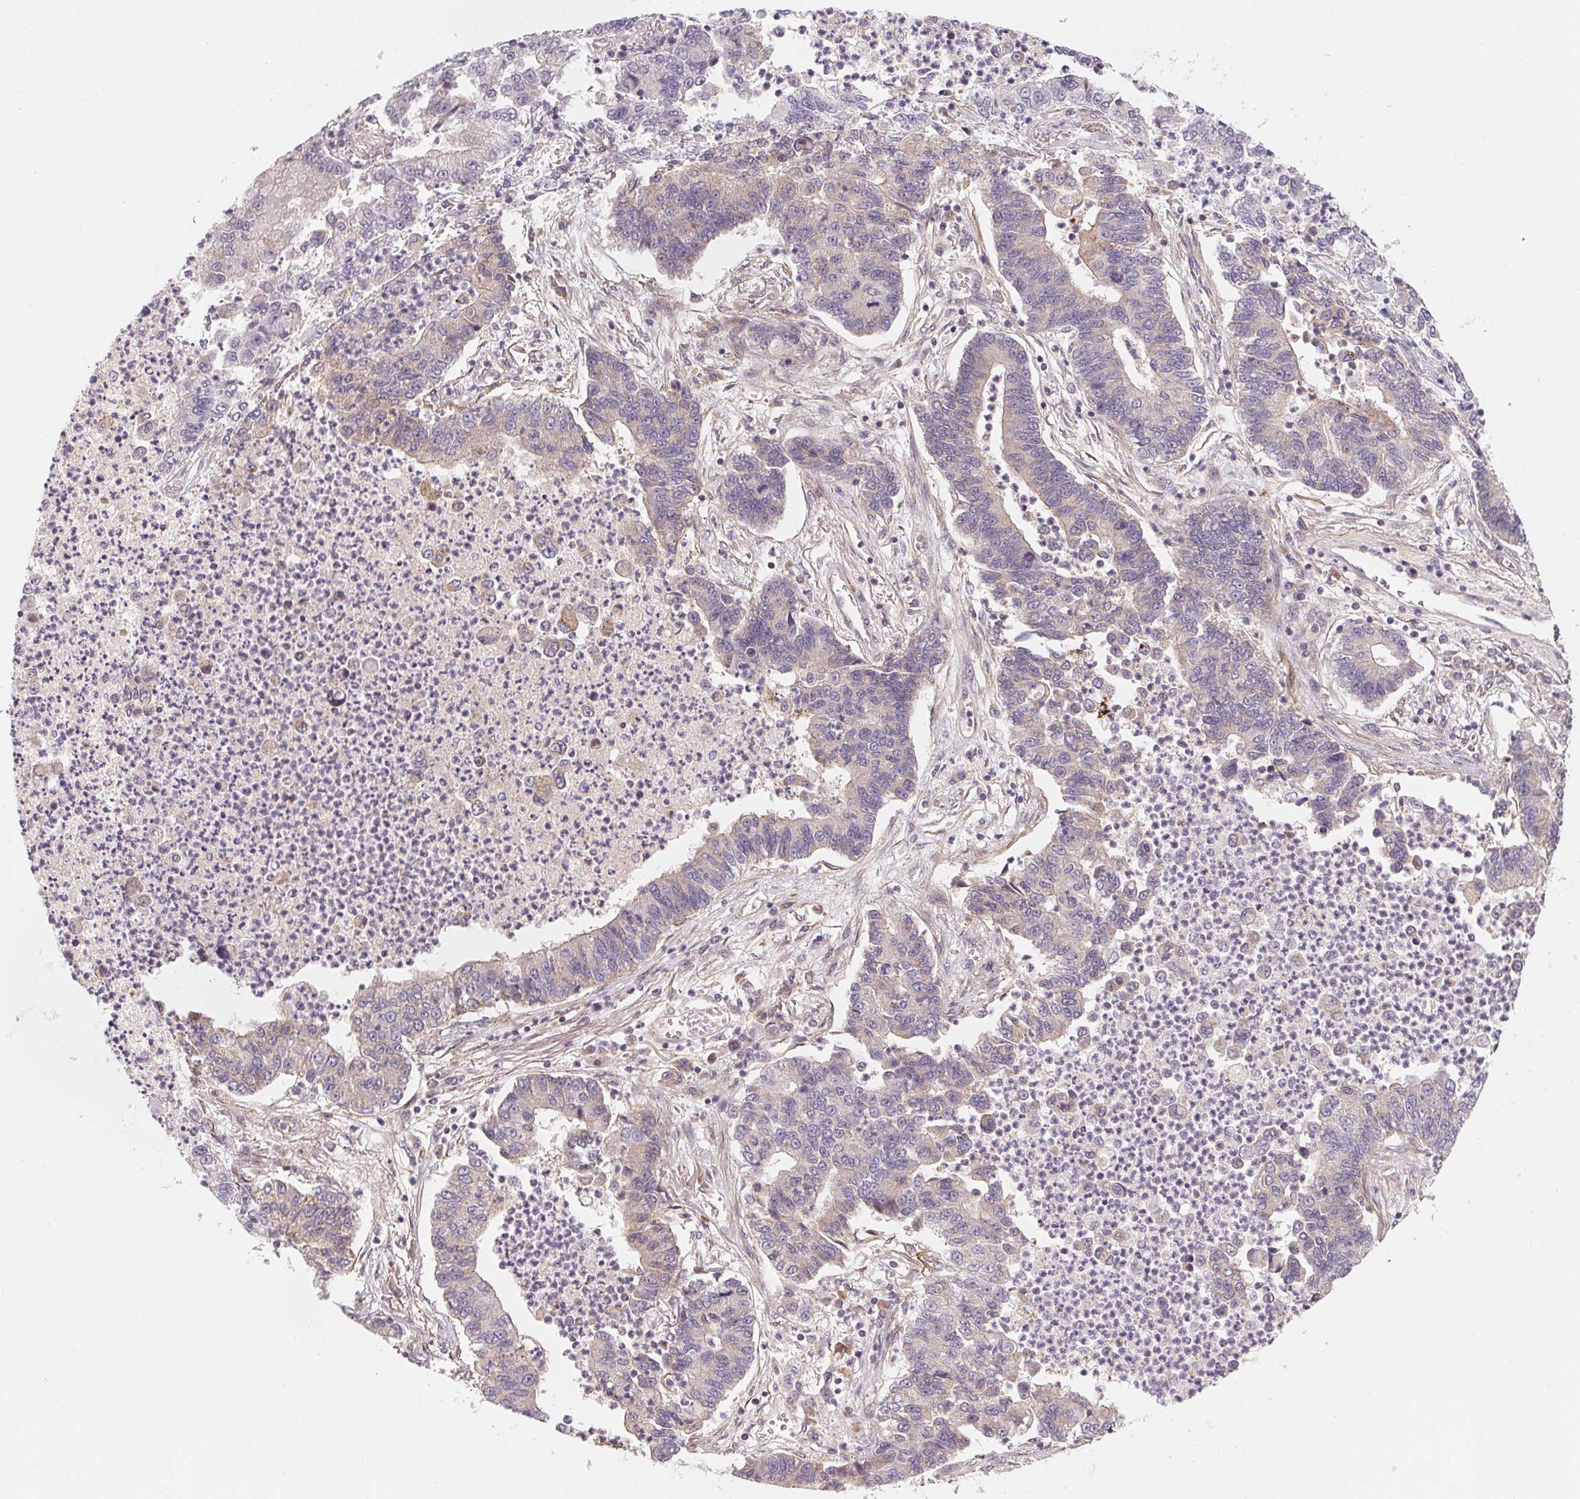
{"staining": {"intensity": "negative", "quantity": "none", "location": "none"}, "tissue": "lung cancer", "cell_type": "Tumor cells", "image_type": "cancer", "snomed": [{"axis": "morphology", "description": "Adenocarcinoma, NOS"}, {"axis": "topography", "description": "Lung"}], "caption": "A high-resolution image shows immunohistochemistry staining of lung cancer (adenocarcinoma), which reveals no significant staining in tumor cells. (Stains: DAB (3,3'-diaminobenzidine) immunohistochemistry (IHC) with hematoxylin counter stain, Microscopy: brightfield microscopy at high magnification).", "gene": "CCDC112", "patient": {"sex": "female", "age": 57}}